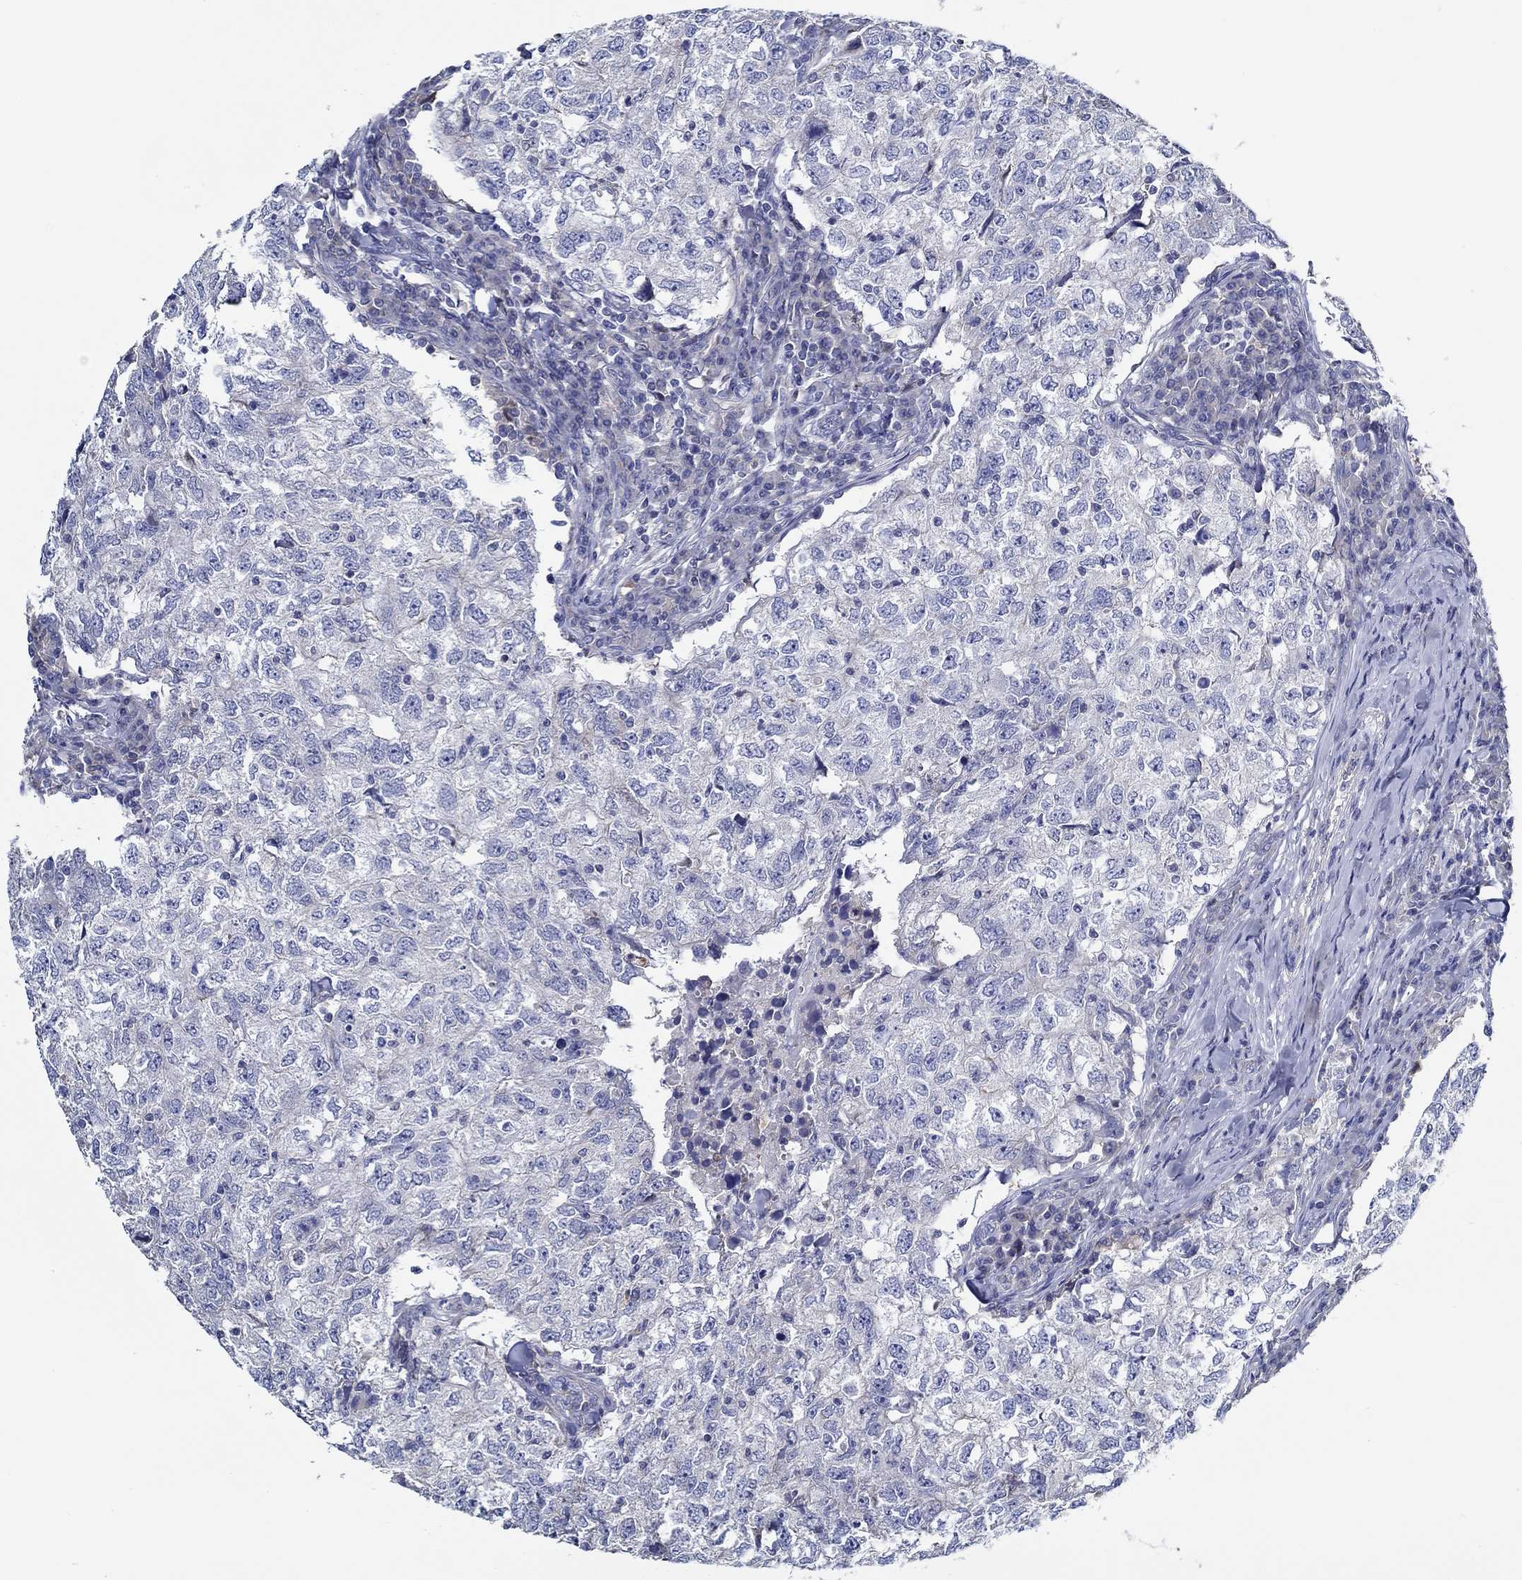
{"staining": {"intensity": "negative", "quantity": "none", "location": "none"}, "tissue": "breast cancer", "cell_type": "Tumor cells", "image_type": "cancer", "snomed": [{"axis": "morphology", "description": "Duct carcinoma"}, {"axis": "topography", "description": "Breast"}], "caption": "A high-resolution image shows immunohistochemistry staining of breast cancer, which exhibits no significant positivity in tumor cells.", "gene": "CFAP61", "patient": {"sex": "female", "age": 30}}